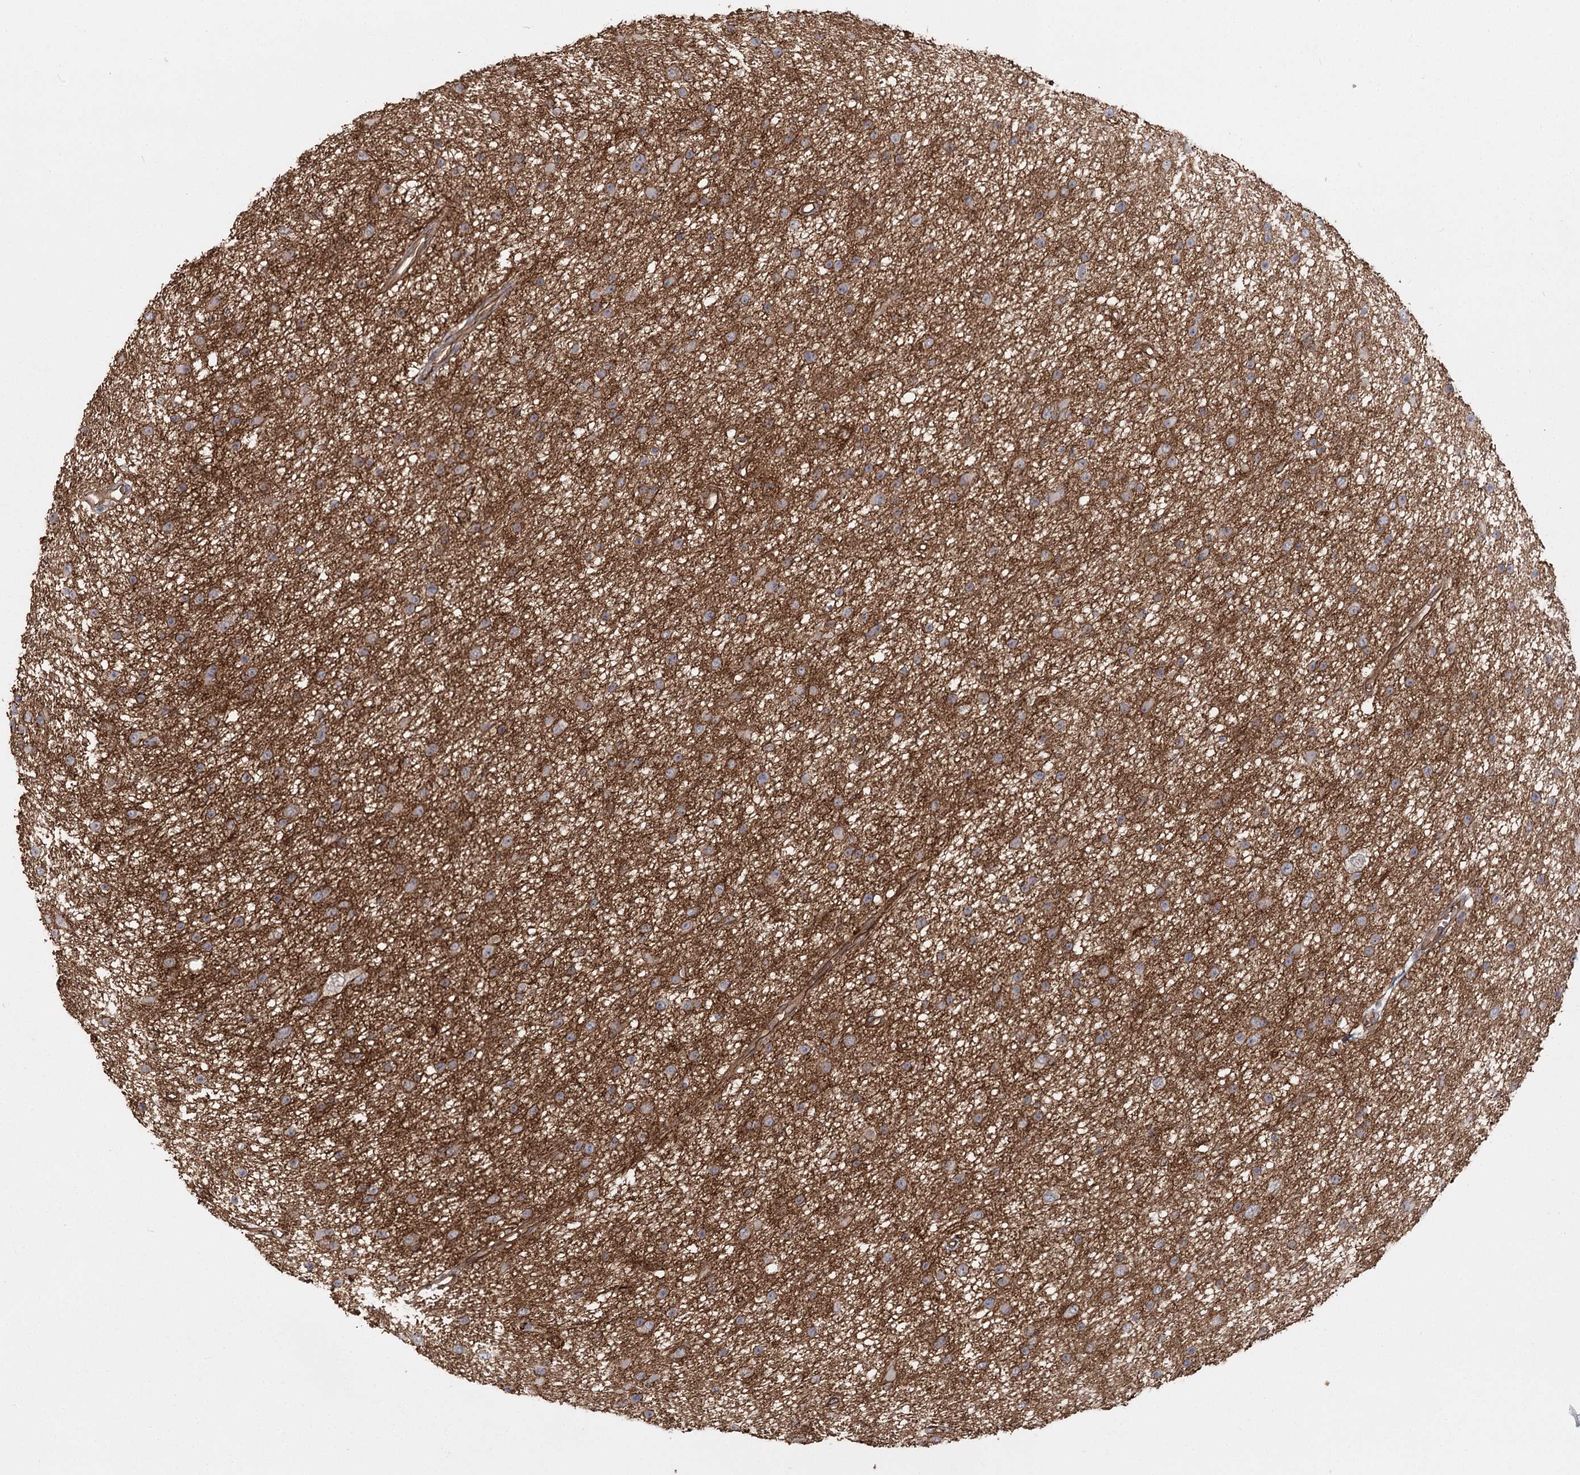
{"staining": {"intensity": "moderate", "quantity": ">75%", "location": "cytoplasmic/membranous"}, "tissue": "glioma", "cell_type": "Tumor cells", "image_type": "cancer", "snomed": [{"axis": "morphology", "description": "Glioma, malignant, Low grade"}, {"axis": "topography", "description": "Cerebral cortex"}], "caption": "Malignant low-grade glioma stained with a protein marker displays moderate staining in tumor cells.", "gene": "RPP14", "patient": {"sex": "female", "age": 39}}